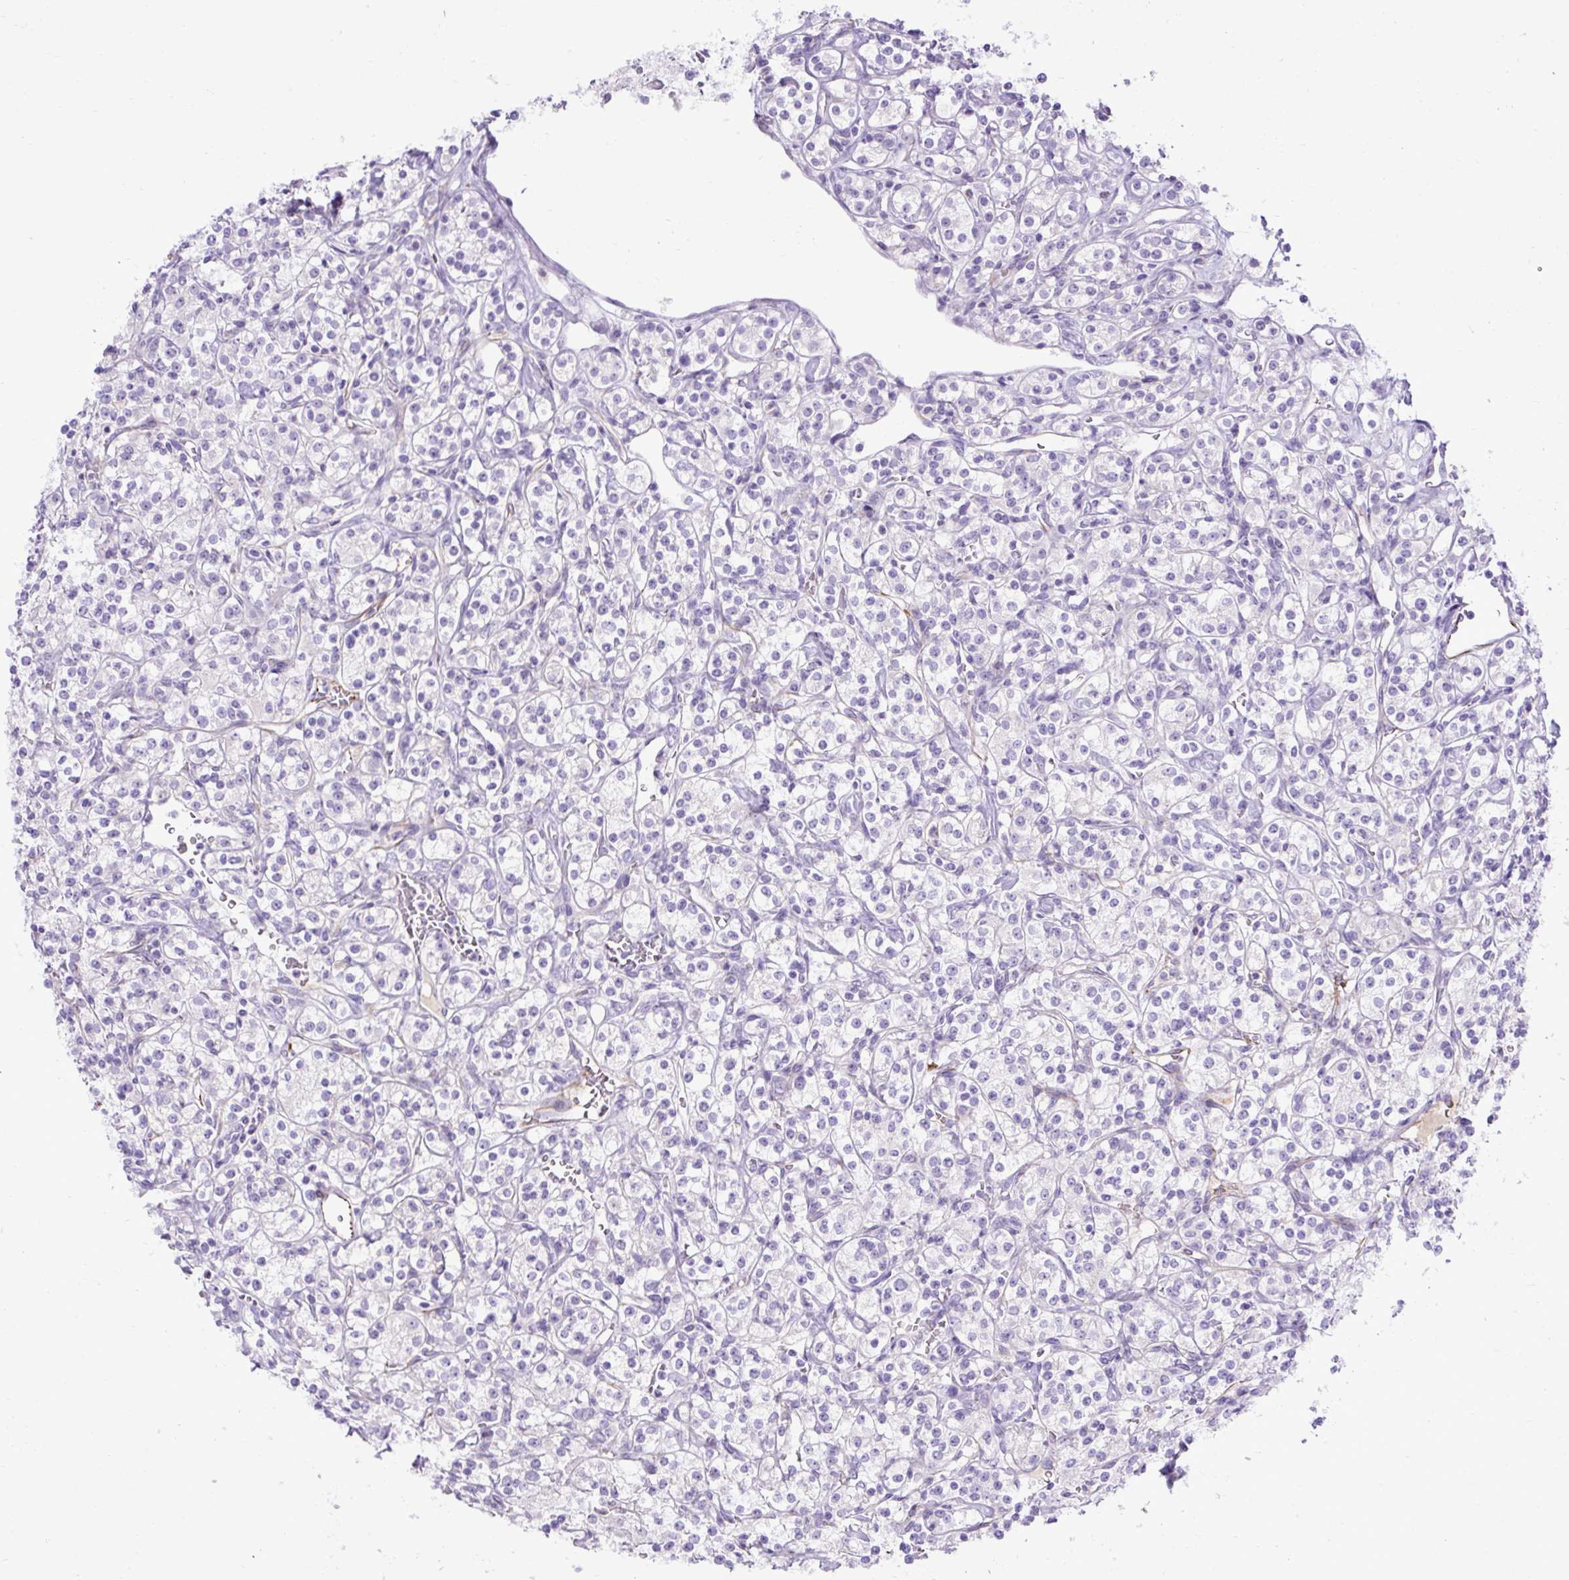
{"staining": {"intensity": "negative", "quantity": "none", "location": "none"}, "tissue": "renal cancer", "cell_type": "Tumor cells", "image_type": "cancer", "snomed": [{"axis": "morphology", "description": "Adenocarcinoma, NOS"}, {"axis": "topography", "description": "Kidney"}], "caption": "DAB (3,3'-diaminobenzidine) immunohistochemical staining of adenocarcinoma (renal) exhibits no significant expression in tumor cells.", "gene": "SPTBN5", "patient": {"sex": "male", "age": 77}}